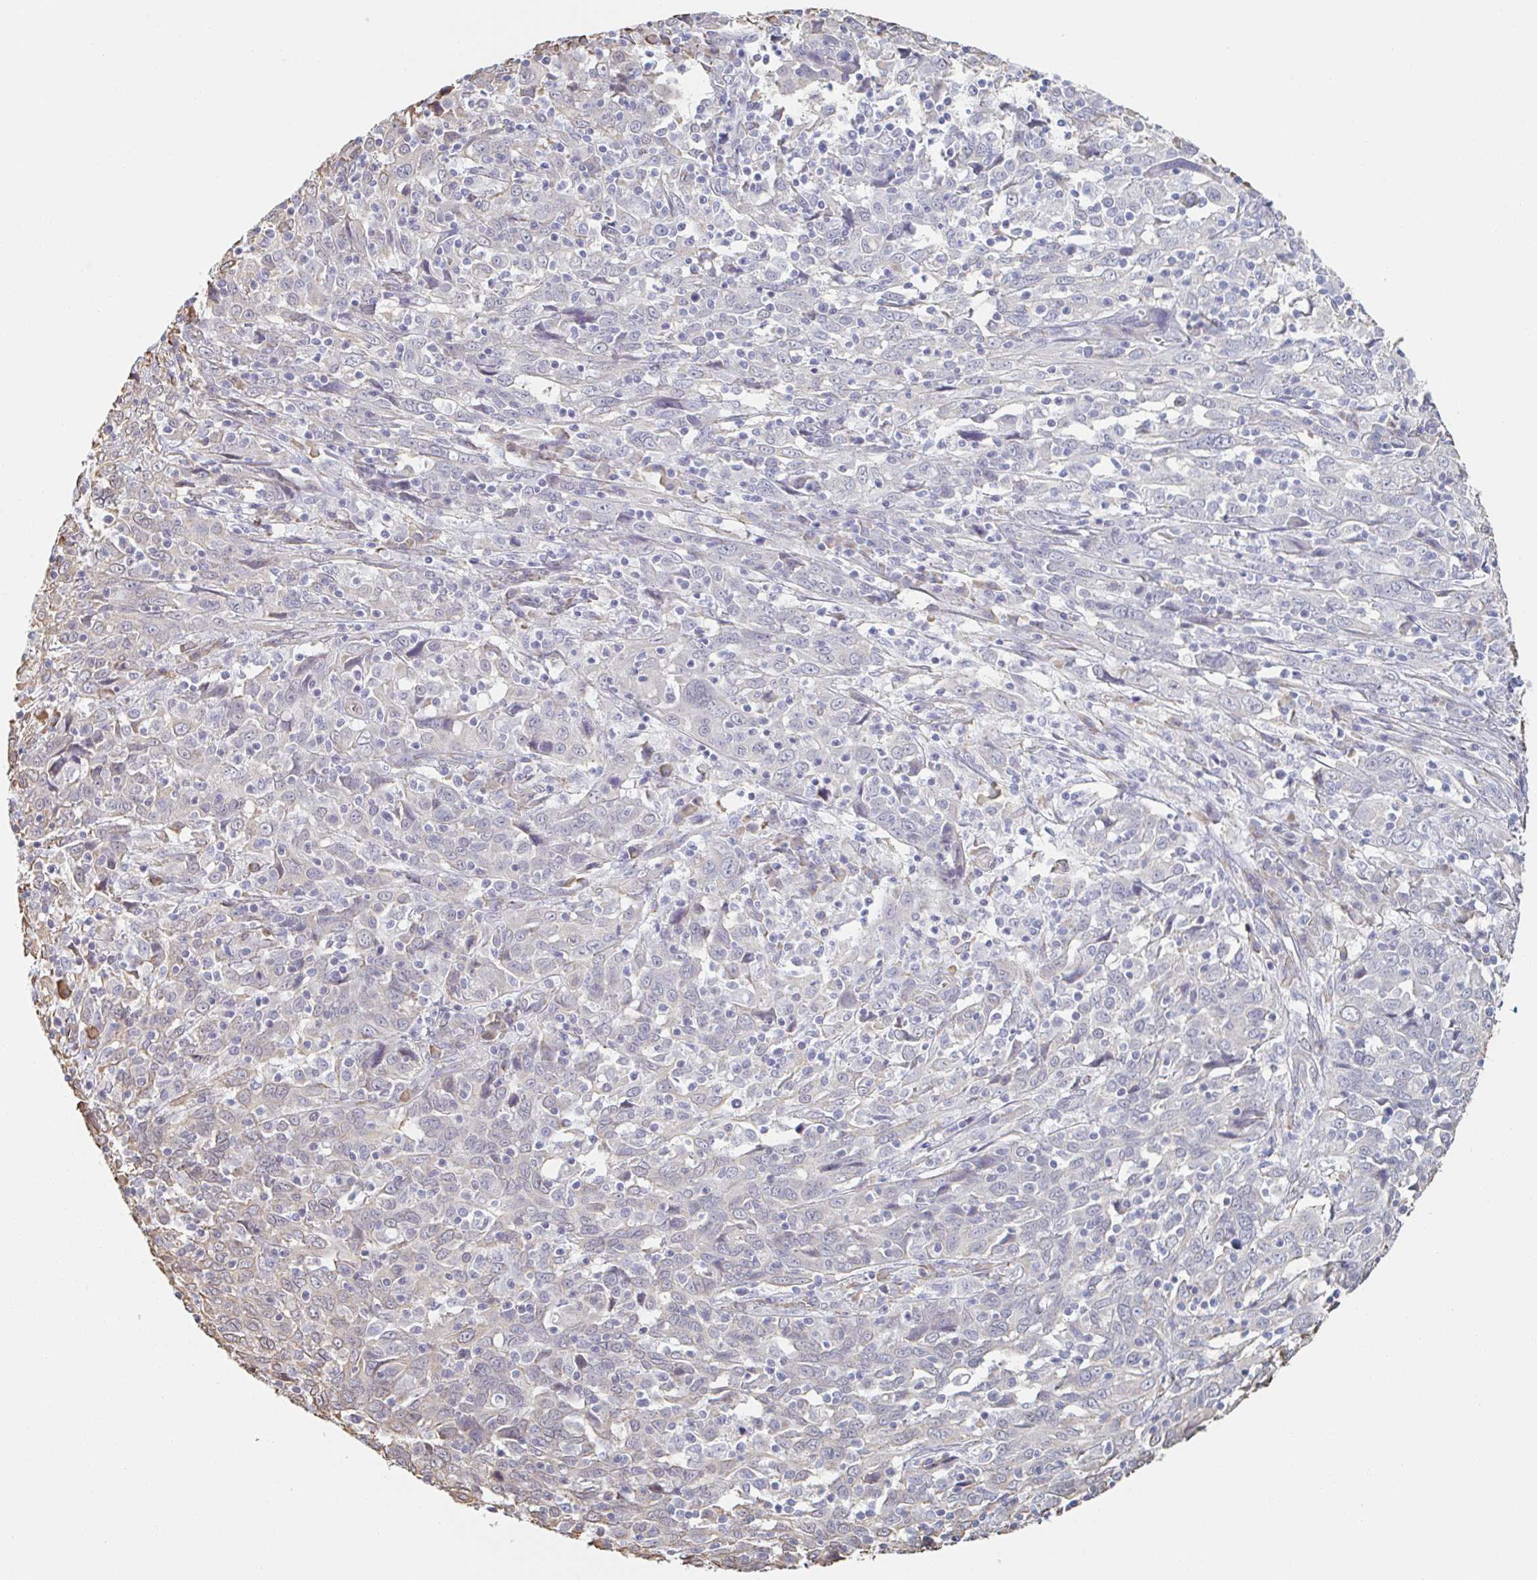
{"staining": {"intensity": "moderate", "quantity": "<25%", "location": "cytoplasmic/membranous"}, "tissue": "cervical cancer", "cell_type": "Tumor cells", "image_type": "cancer", "snomed": [{"axis": "morphology", "description": "Squamous cell carcinoma, NOS"}, {"axis": "topography", "description": "Cervix"}], "caption": "Cervical cancer stained for a protein shows moderate cytoplasmic/membranous positivity in tumor cells. Nuclei are stained in blue.", "gene": "RAB5IF", "patient": {"sex": "female", "age": 46}}